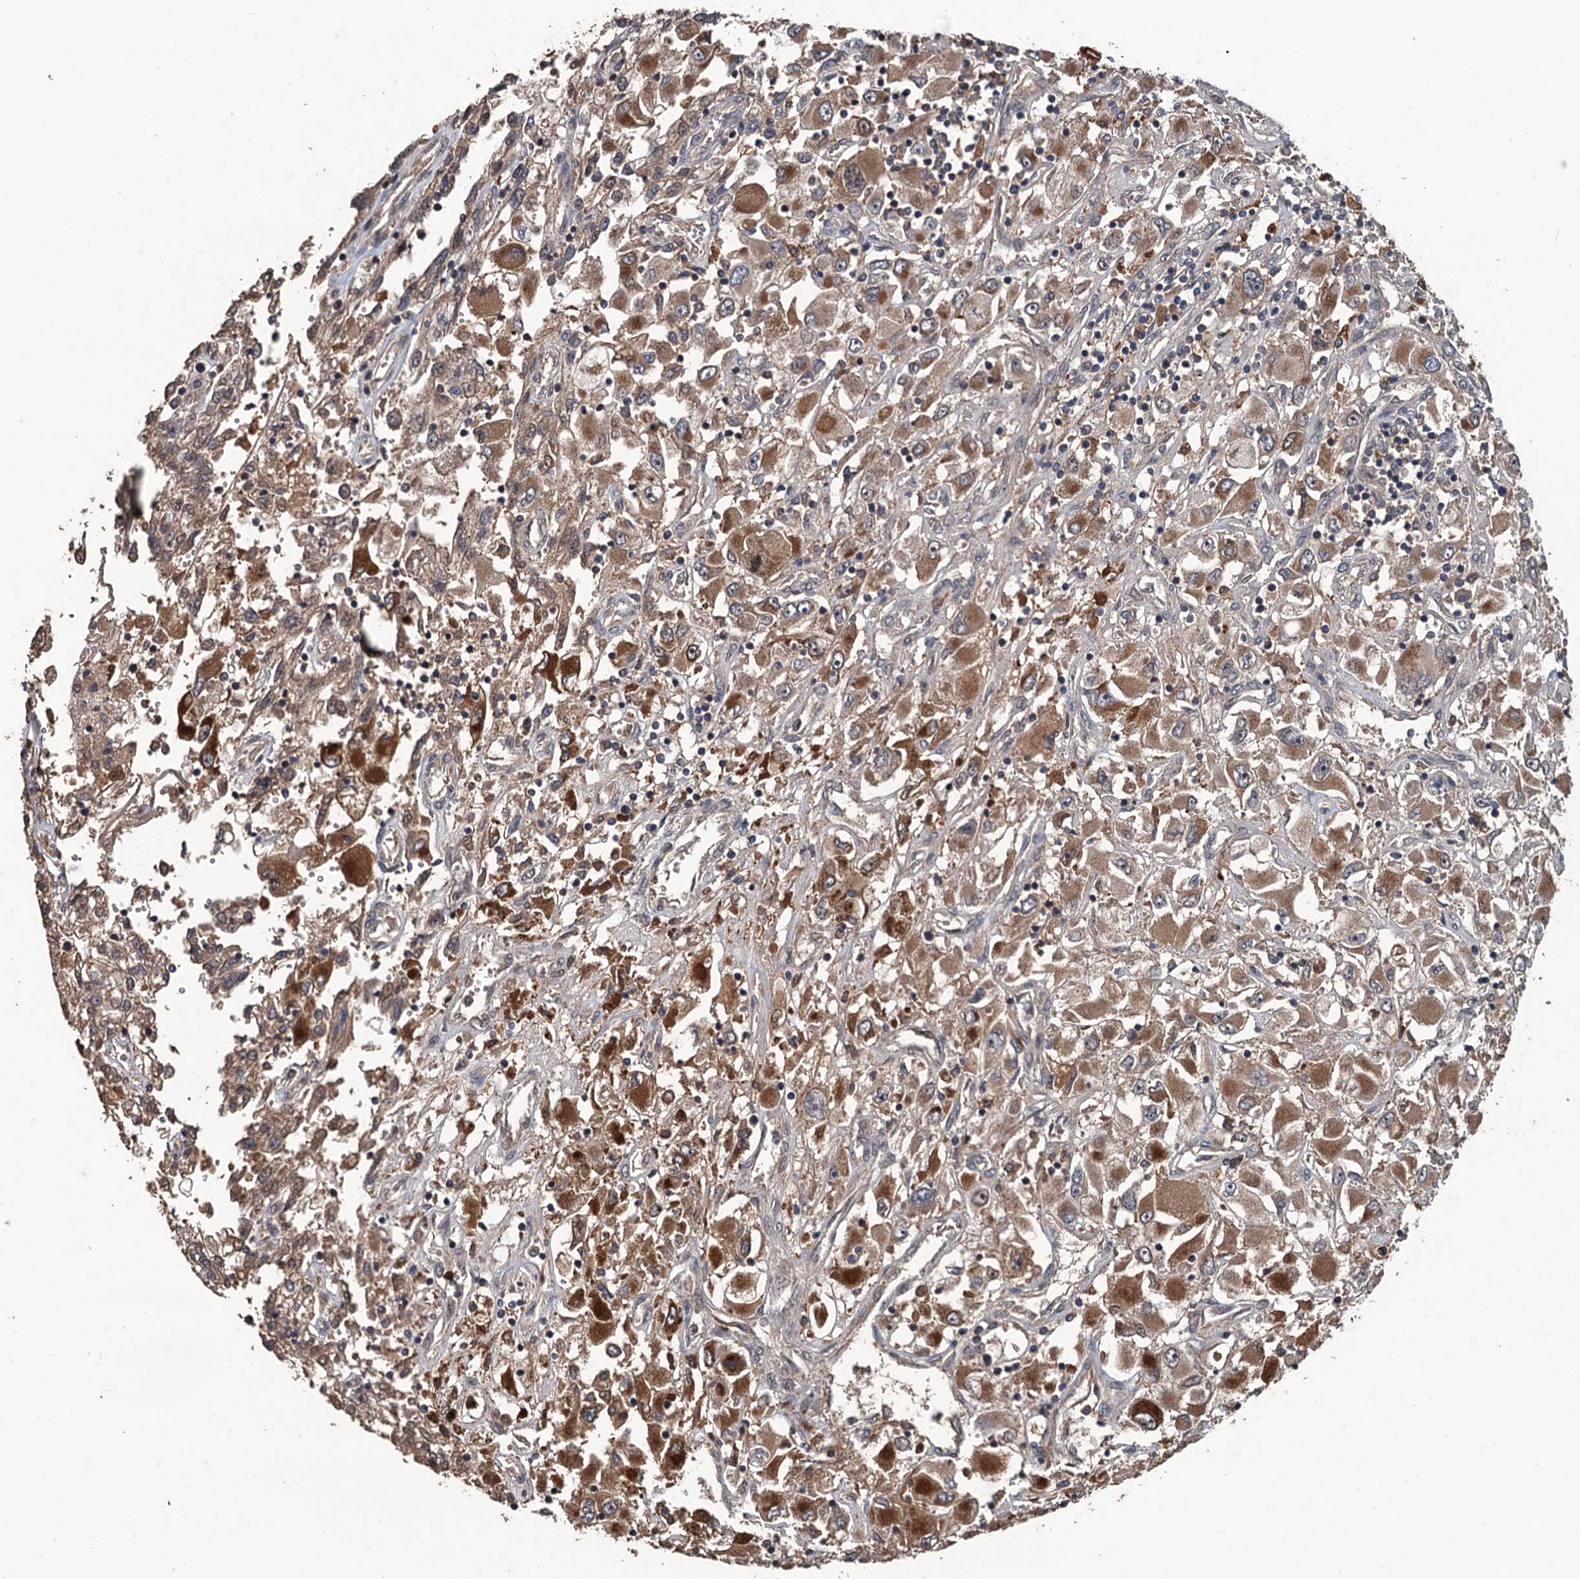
{"staining": {"intensity": "moderate", "quantity": ">75%", "location": "cytoplasmic/membranous"}, "tissue": "renal cancer", "cell_type": "Tumor cells", "image_type": "cancer", "snomed": [{"axis": "morphology", "description": "Adenocarcinoma, NOS"}, {"axis": "topography", "description": "Kidney"}], "caption": "Protein staining reveals moderate cytoplasmic/membranous staining in about >75% of tumor cells in renal cancer. Nuclei are stained in blue.", "gene": "ZNF438", "patient": {"sex": "female", "age": 52}}